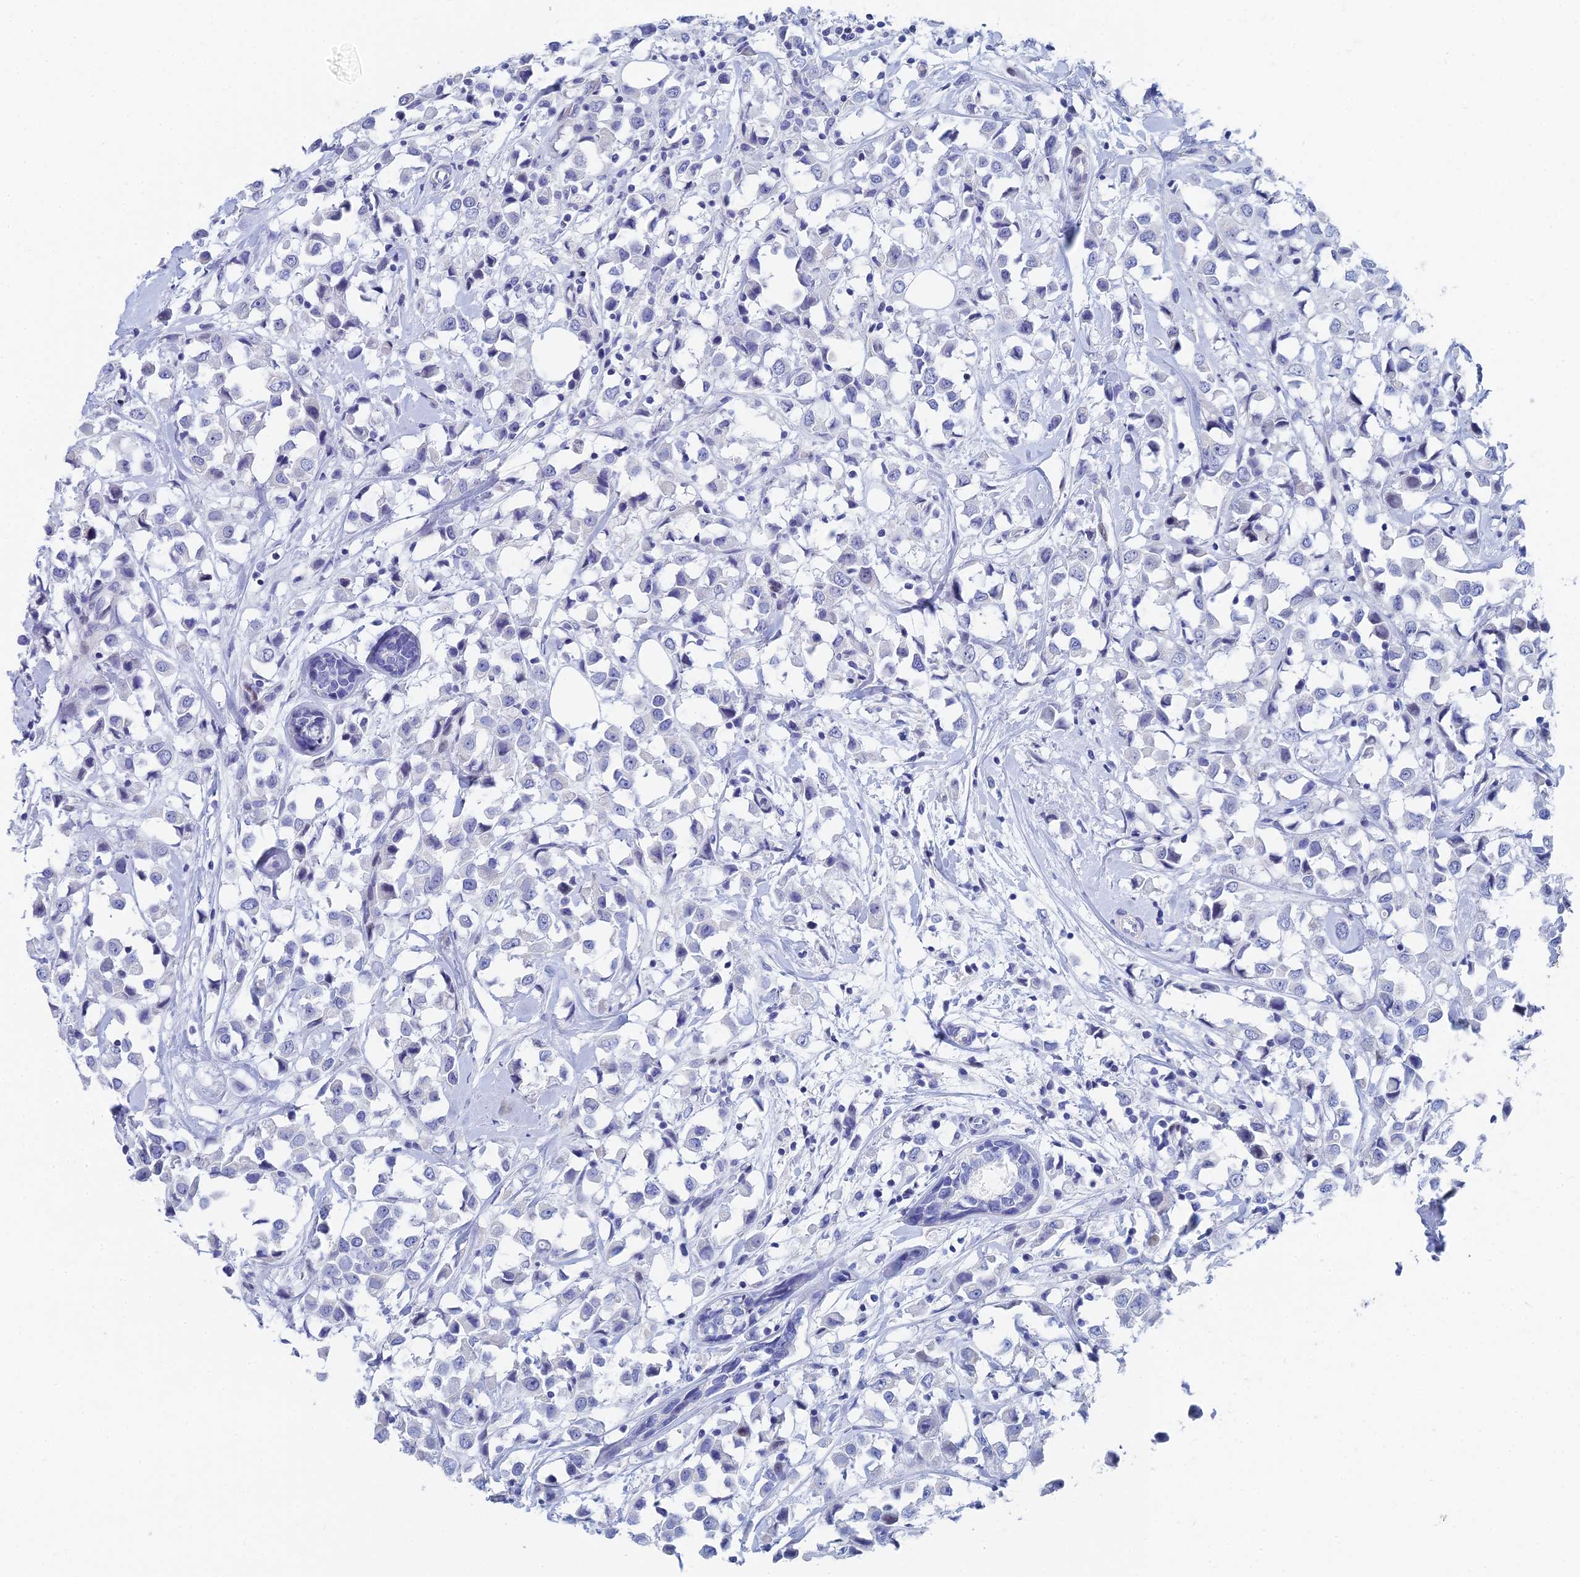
{"staining": {"intensity": "negative", "quantity": "none", "location": "none"}, "tissue": "breast cancer", "cell_type": "Tumor cells", "image_type": "cancer", "snomed": [{"axis": "morphology", "description": "Duct carcinoma"}, {"axis": "topography", "description": "Breast"}], "caption": "High magnification brightfield microscopy of invasive ductal carcinoma (breast) stained with DAB (3,3'-diaminobenzidine) (brown) and counterstained with hematoxylin (blue): tumor cells show no significant staining.", "gene": "DRGX", "patient": {"sex": "female", "age": 61}}